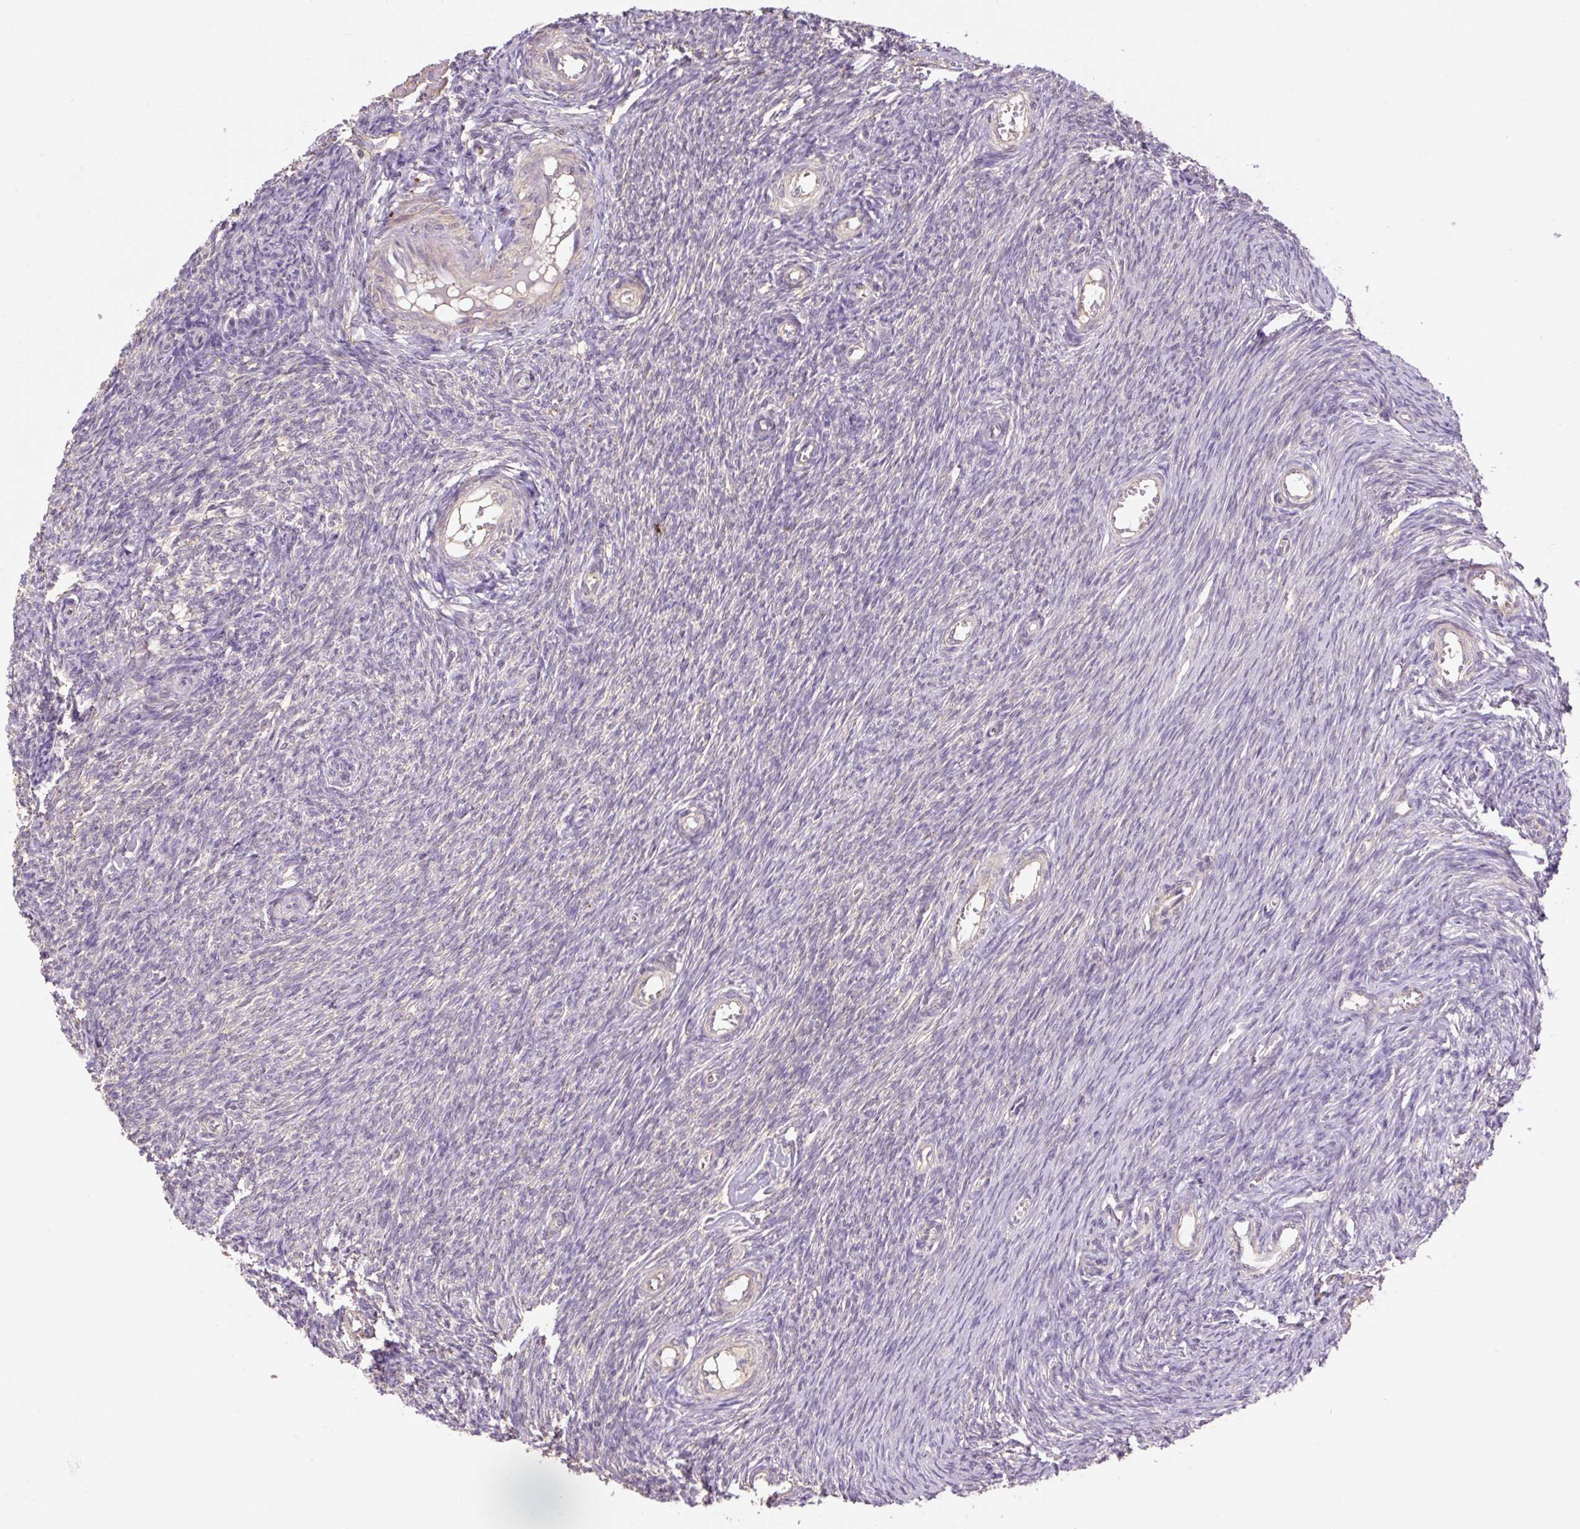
{"staining": {"intensity": "negative", "quantity": "none", "location": "none"}, "tissue": "ovary", "cell_type": "Ovarian stroma cells", "image_type": "normal", "snomed": [{"axis": "morphology", "description": "Normal tissue, NOS"}, {"axis": "topography", "description": "Ovary"}], "caption": "This is an immunohistochemistry (IHC) photomicrograph of benign human ovary. There is no expression in ovarian stroma cells.", "gene": "COX8A", "patient": {"sex": "female", "age": 44}}